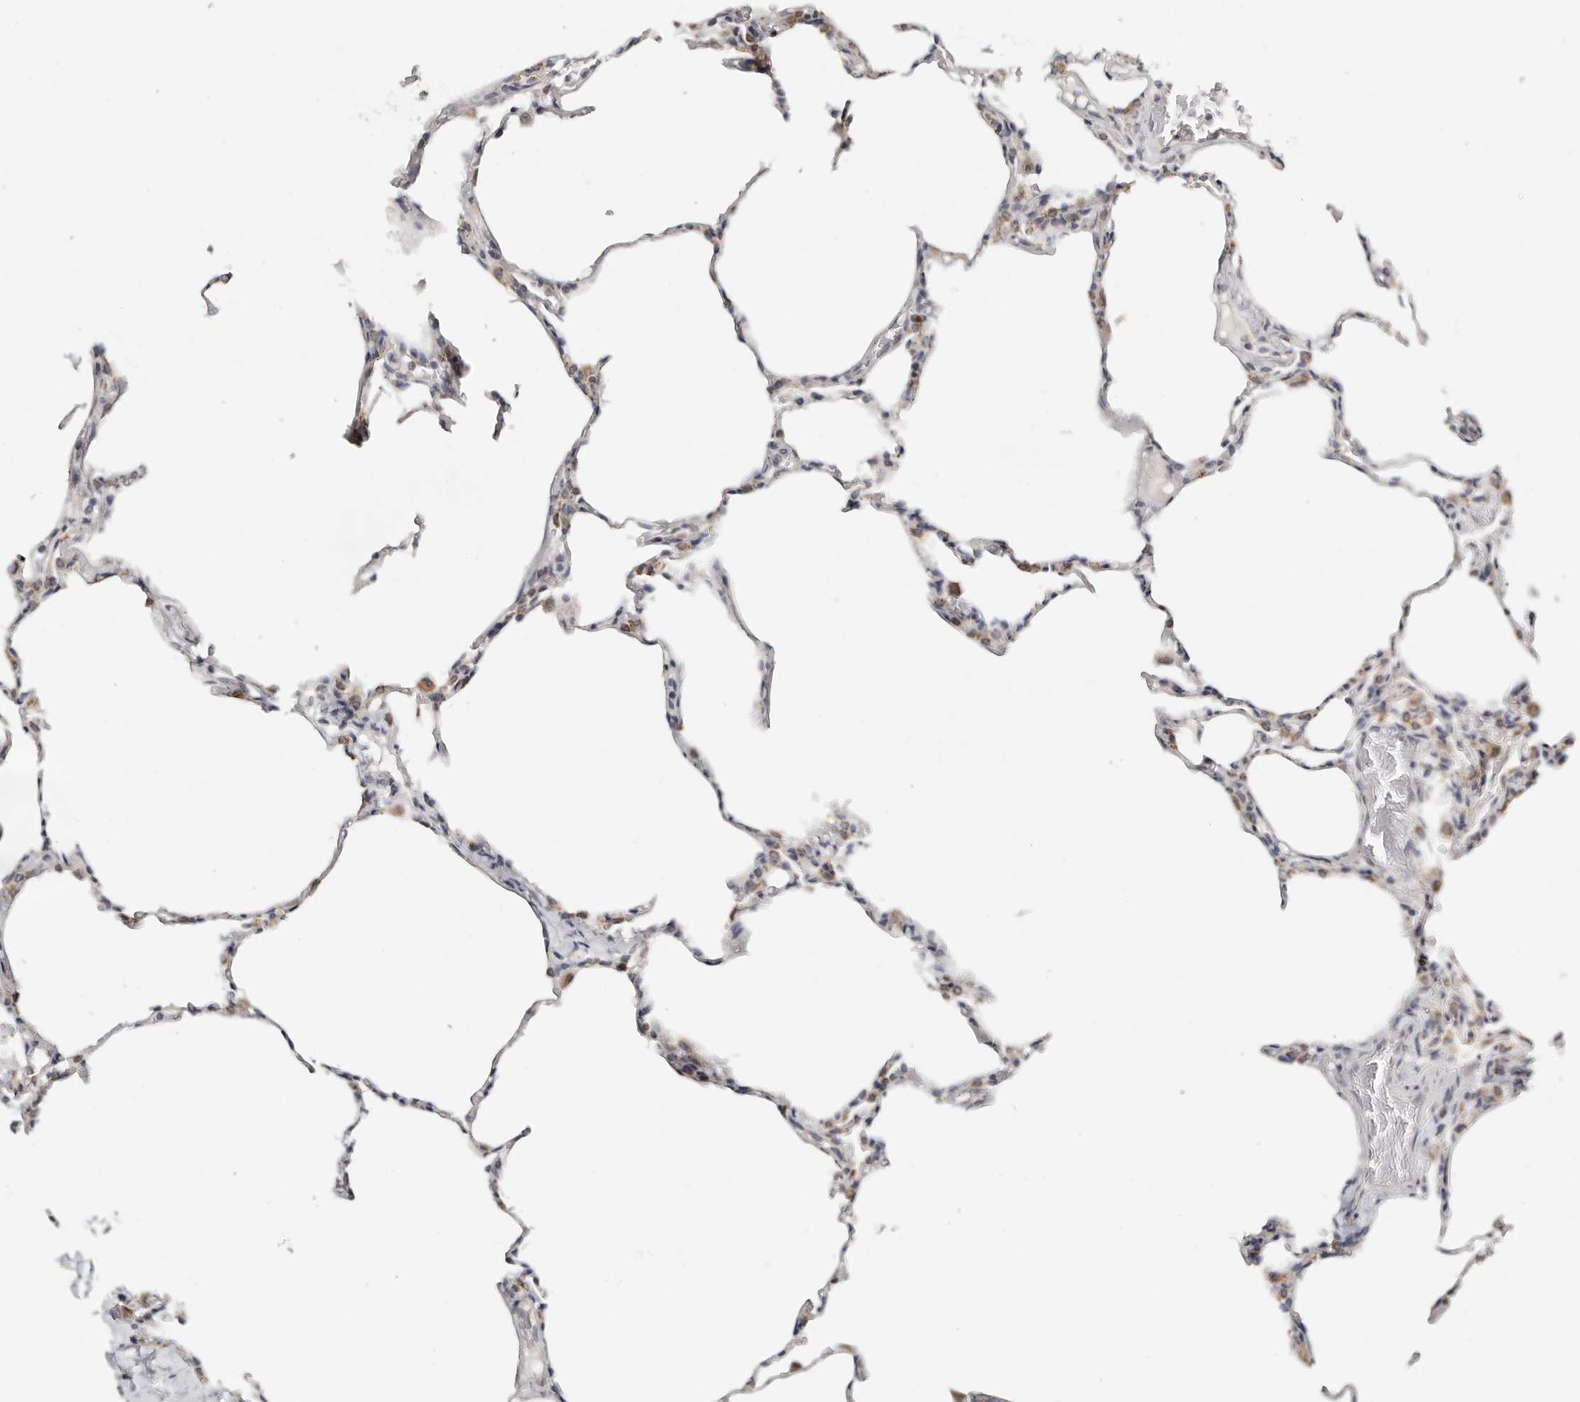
{"staining": {"intensity": "moderate", "quantity": "<25%", "location": "cytoplasmic/membranous"}, "tissue": "lung", "cell_type": "Alveolar cells", "image_type": "normal", "snomed": [{"axis": "morphology", "description": "Normal tissue, NOS"}, {"axis": "topography", "description": "Lung"}], "caption": "This is an image of IHC staining of normal lung, which shows moderate staining in the cytoplasmic/membranous of alveolar cells.", "gene": "KDF1", "patient": {"sex": "male", "age": 20}}